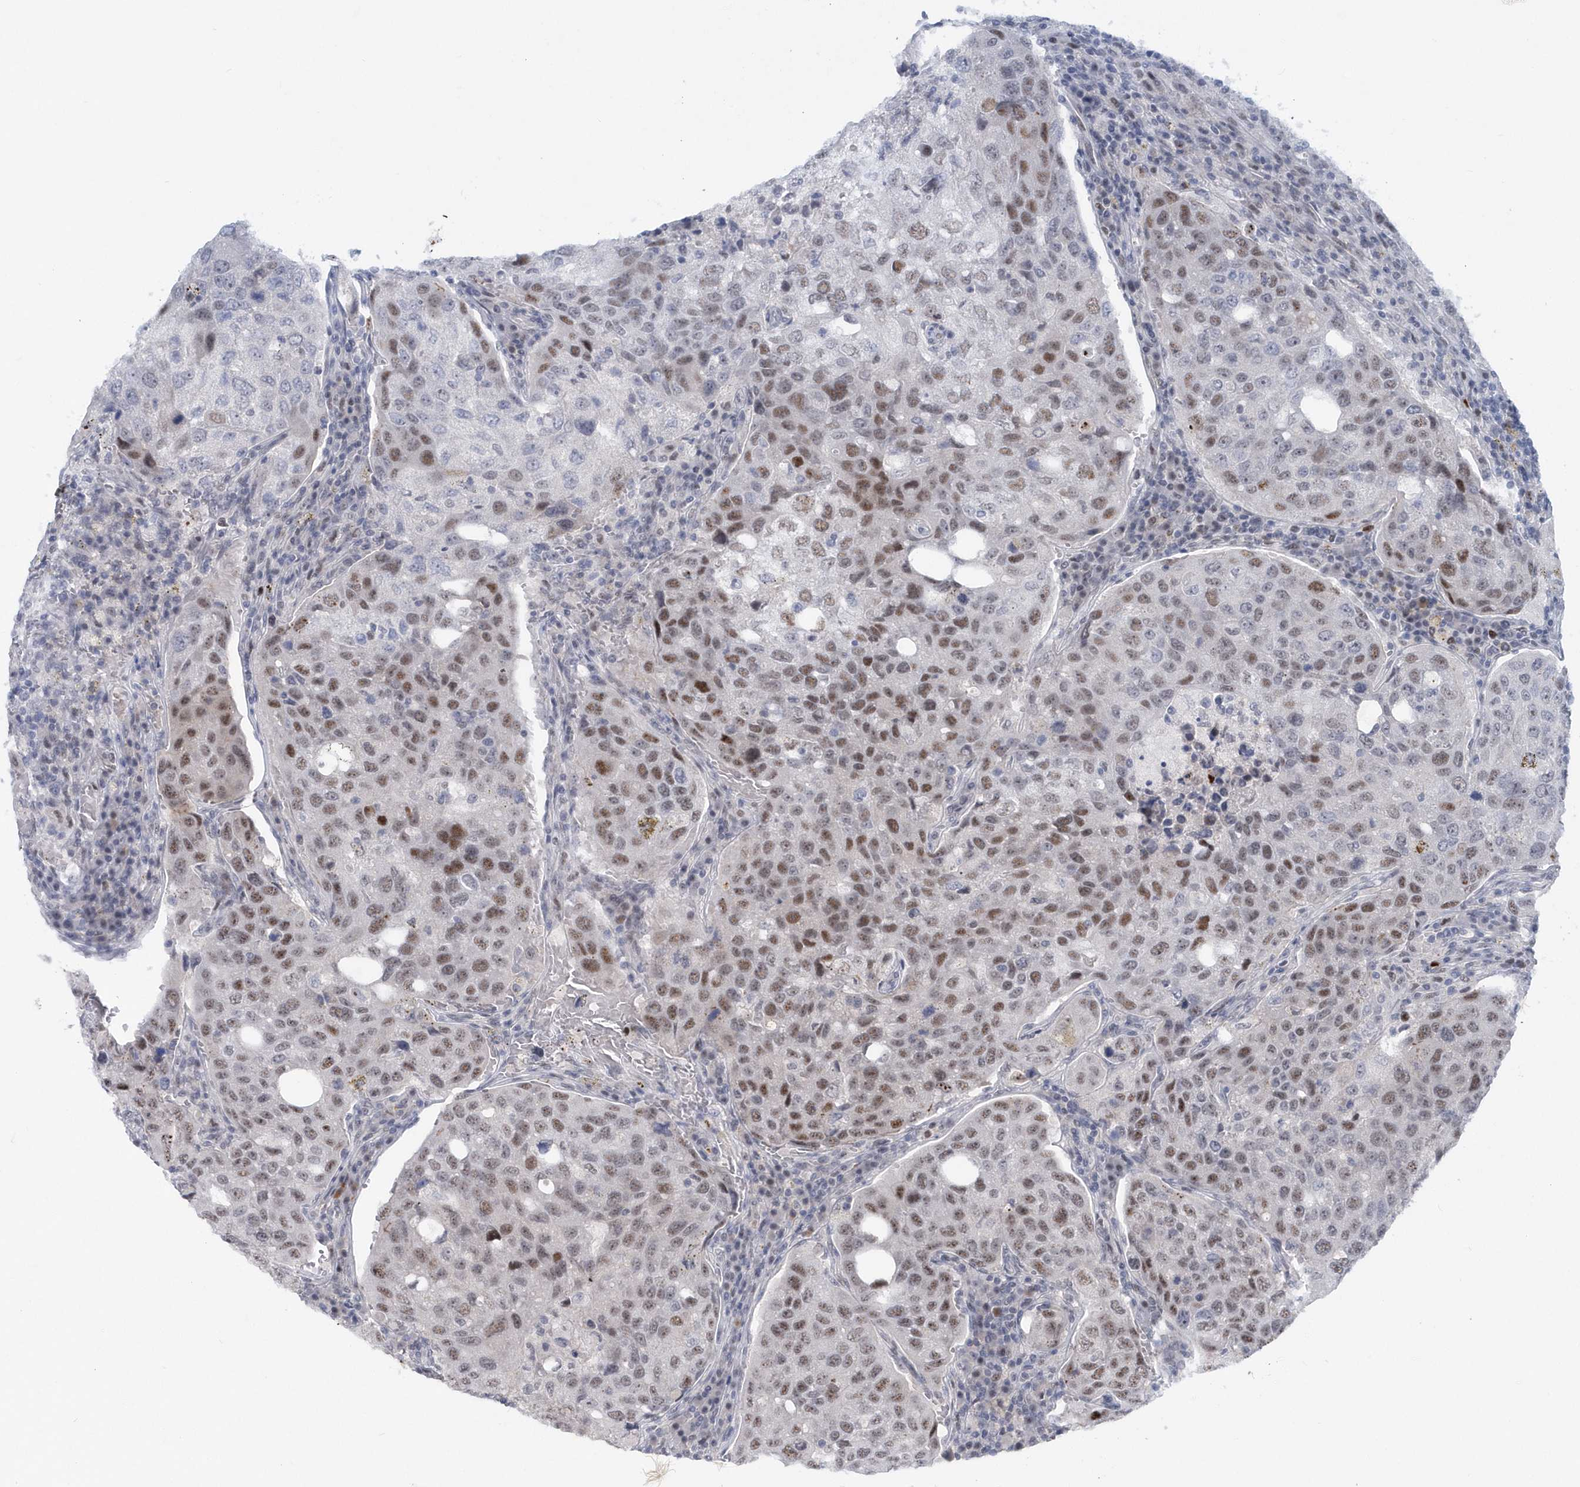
{"staining": {"intensity": "moderate", "quantity": "25%-75%", "location": "nuclear"}, "tissue": "urothelial cancer", "cell_type": "Tumor cells", "image_type": "cancer", "snomed": [{"axis": "morphology", "description": "Urothelial carcinoma, High grade"}, {"axis": "topography", "description": "Lymph node"}, {"axis": "topography", "description": "Urinary bladder"}], "caption": "High-grade urothelial carcinoma stained with a brown dye displays moderate nuclear positive positivity in approximately 25%-75% of tumor cells.", "gene": "ASCL4", "patient": {"sex": "male", "age": 51}}